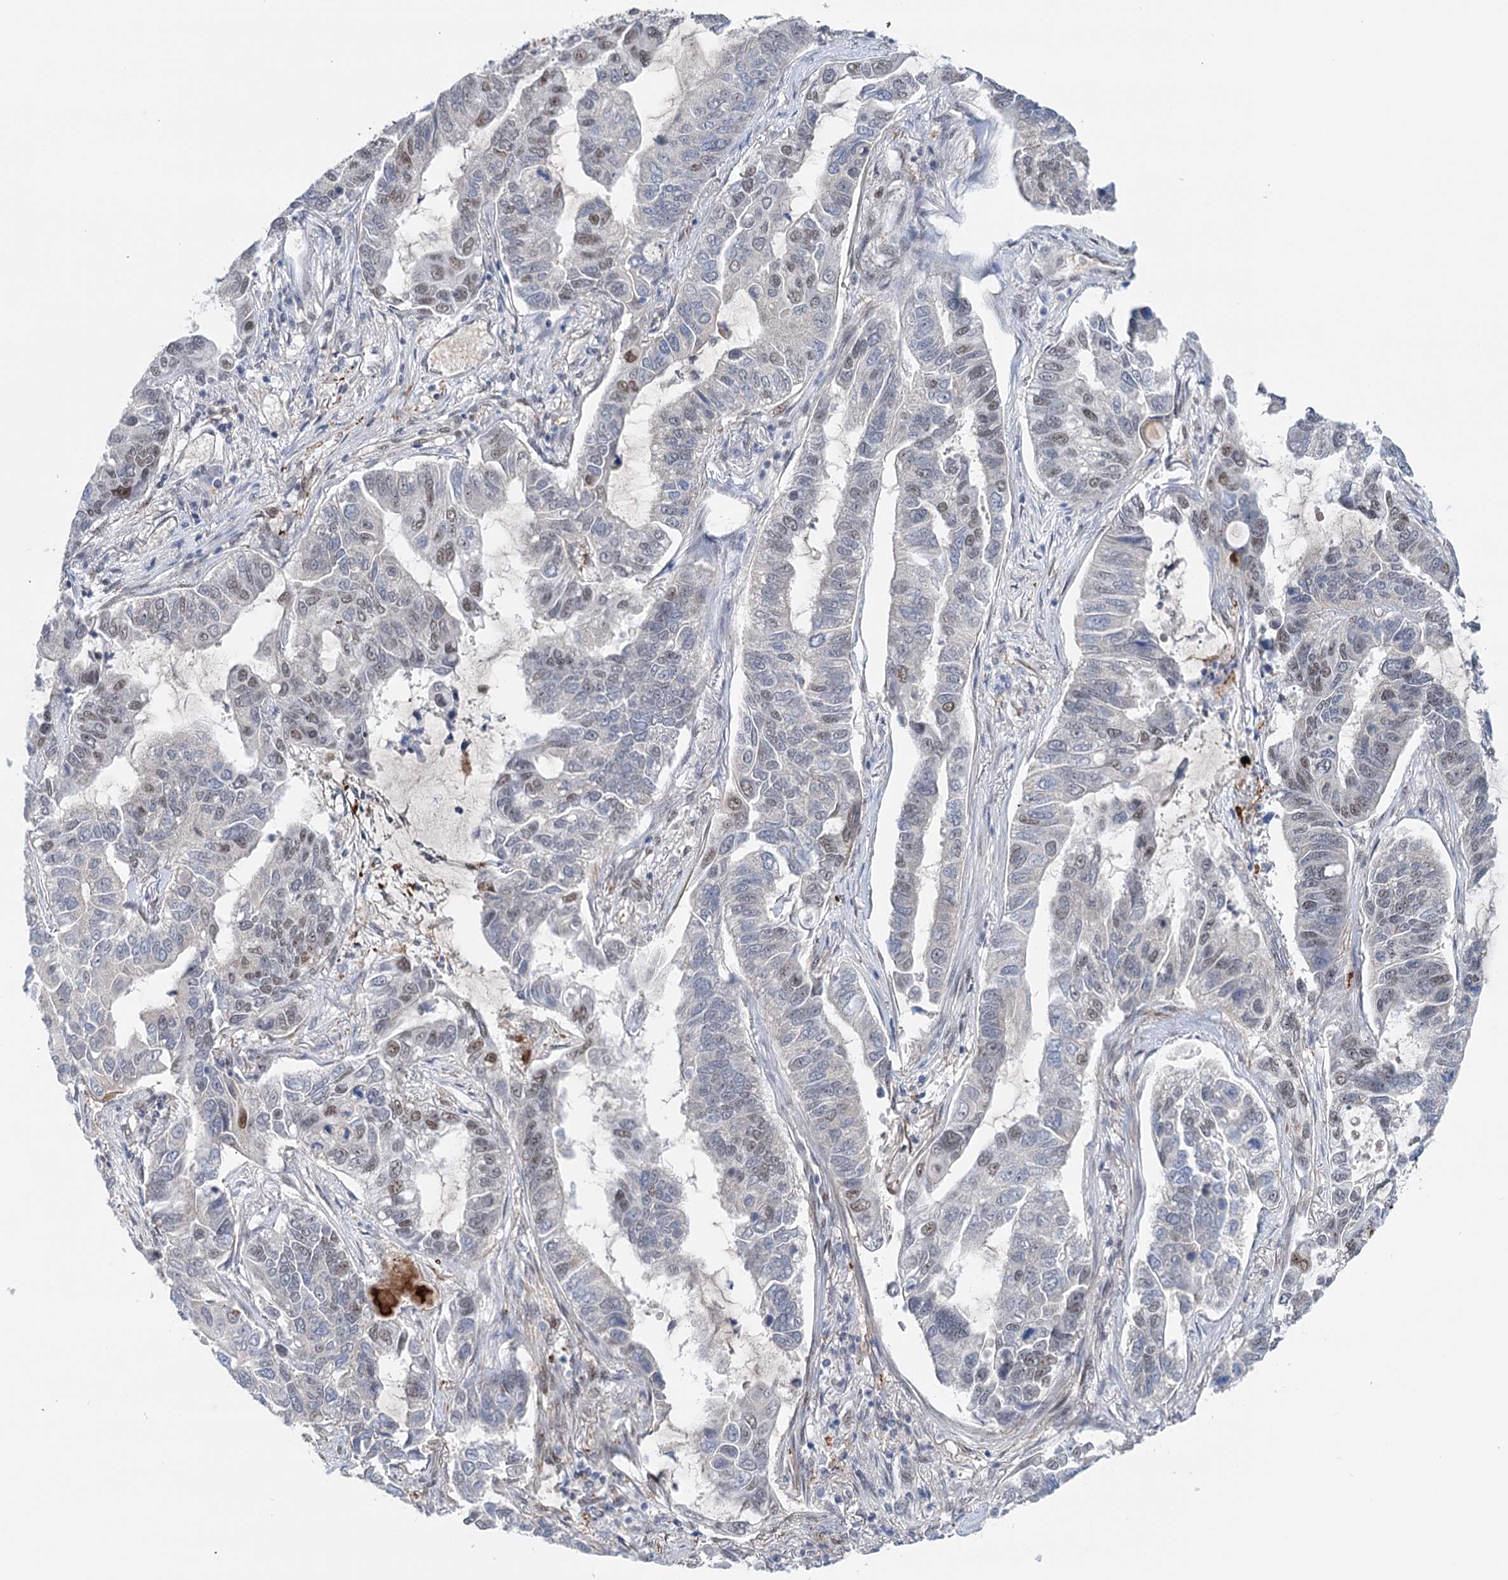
{"staining": {"intensity": "weak", "quantity": "<25%", "location": "nuclear"}, "tissue": "lung cancer", "cell_type": "Tumor cells", "image_type": "cancer", "snomed": [{"axis": "morphology", "description": "Adenocarcinoma, NOS"}, {"axis": "topography", "description": "Lung"}], "caption": "A histopathology image of human adenocarcinoma (lung) is negative for staining in tumor cells. (DAB (3,3'-diaminobenzidine) IHC with hematoxylin counter stain).", "gene": "FAM53A", "patient": {"sex": "male", "age": 64}}